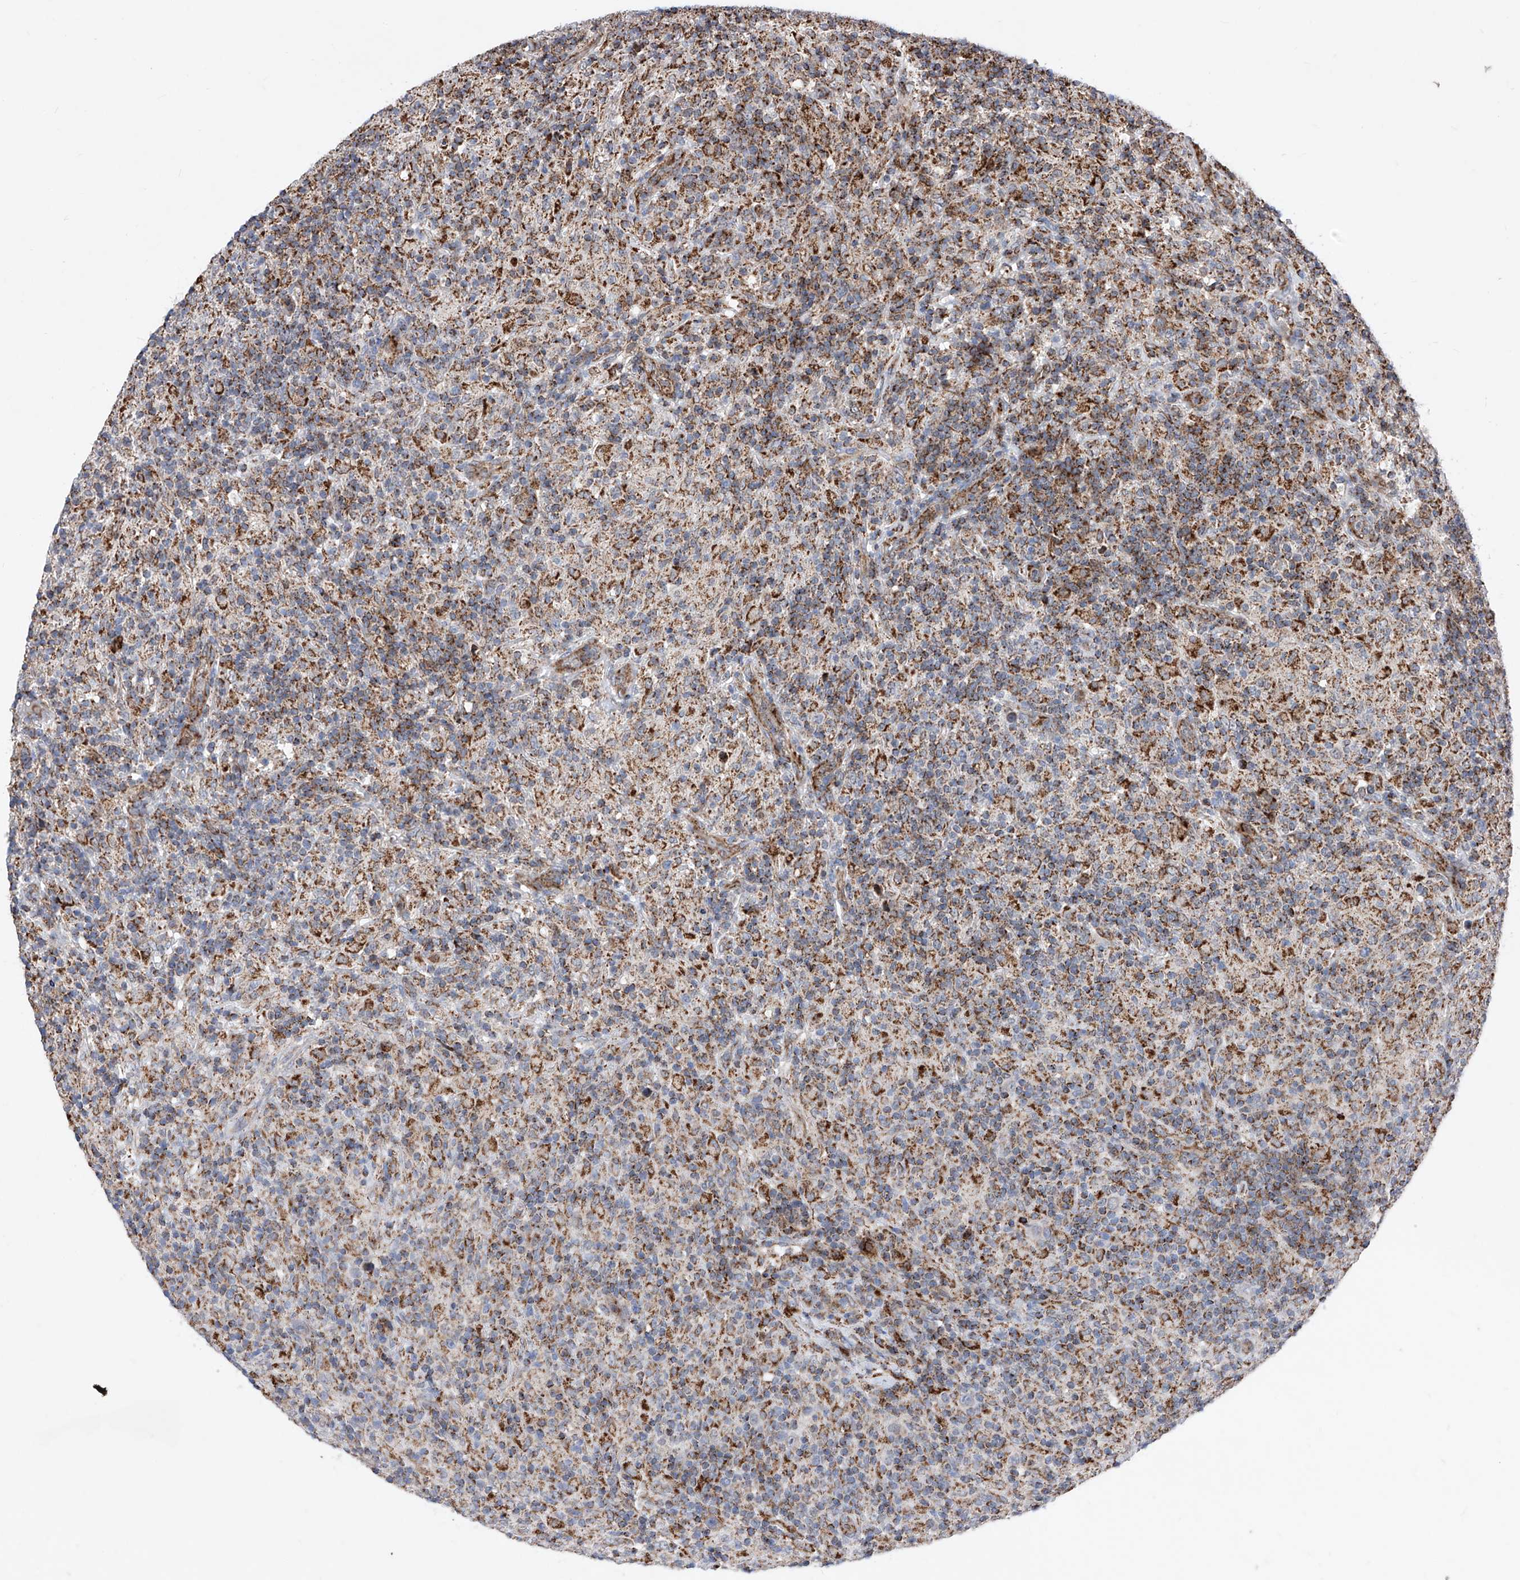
{"staining": {"intensity": "weak", "quantity": "25%-75%", "location": "cytoplasmic/membranous"}, "tissue": "lymphoma", "cell_type": "Tumor cells", "image_type": "cancer", "snomed": [{"axis": "morphology", "description": "Hodgkin's disease, NOS"}, {"axis": "topography", "description": "Lymph node"}], "caption": "Immunohistochemistry staining of Hodgkin's disease, which exhibits low levels of weak cytoplasmic/membranous staining in about 25%-75% of tumor cells indicating weak cytoplasmic/membranous protein positivity. The staining was performed using DAB (3,3'-diaminobenzidine) (brown) for protein detection and nuclei were counterstained in hematoxylin (blue).", "gene": "SEMA6A", "patient": {"sex": "male", "age": 70}}